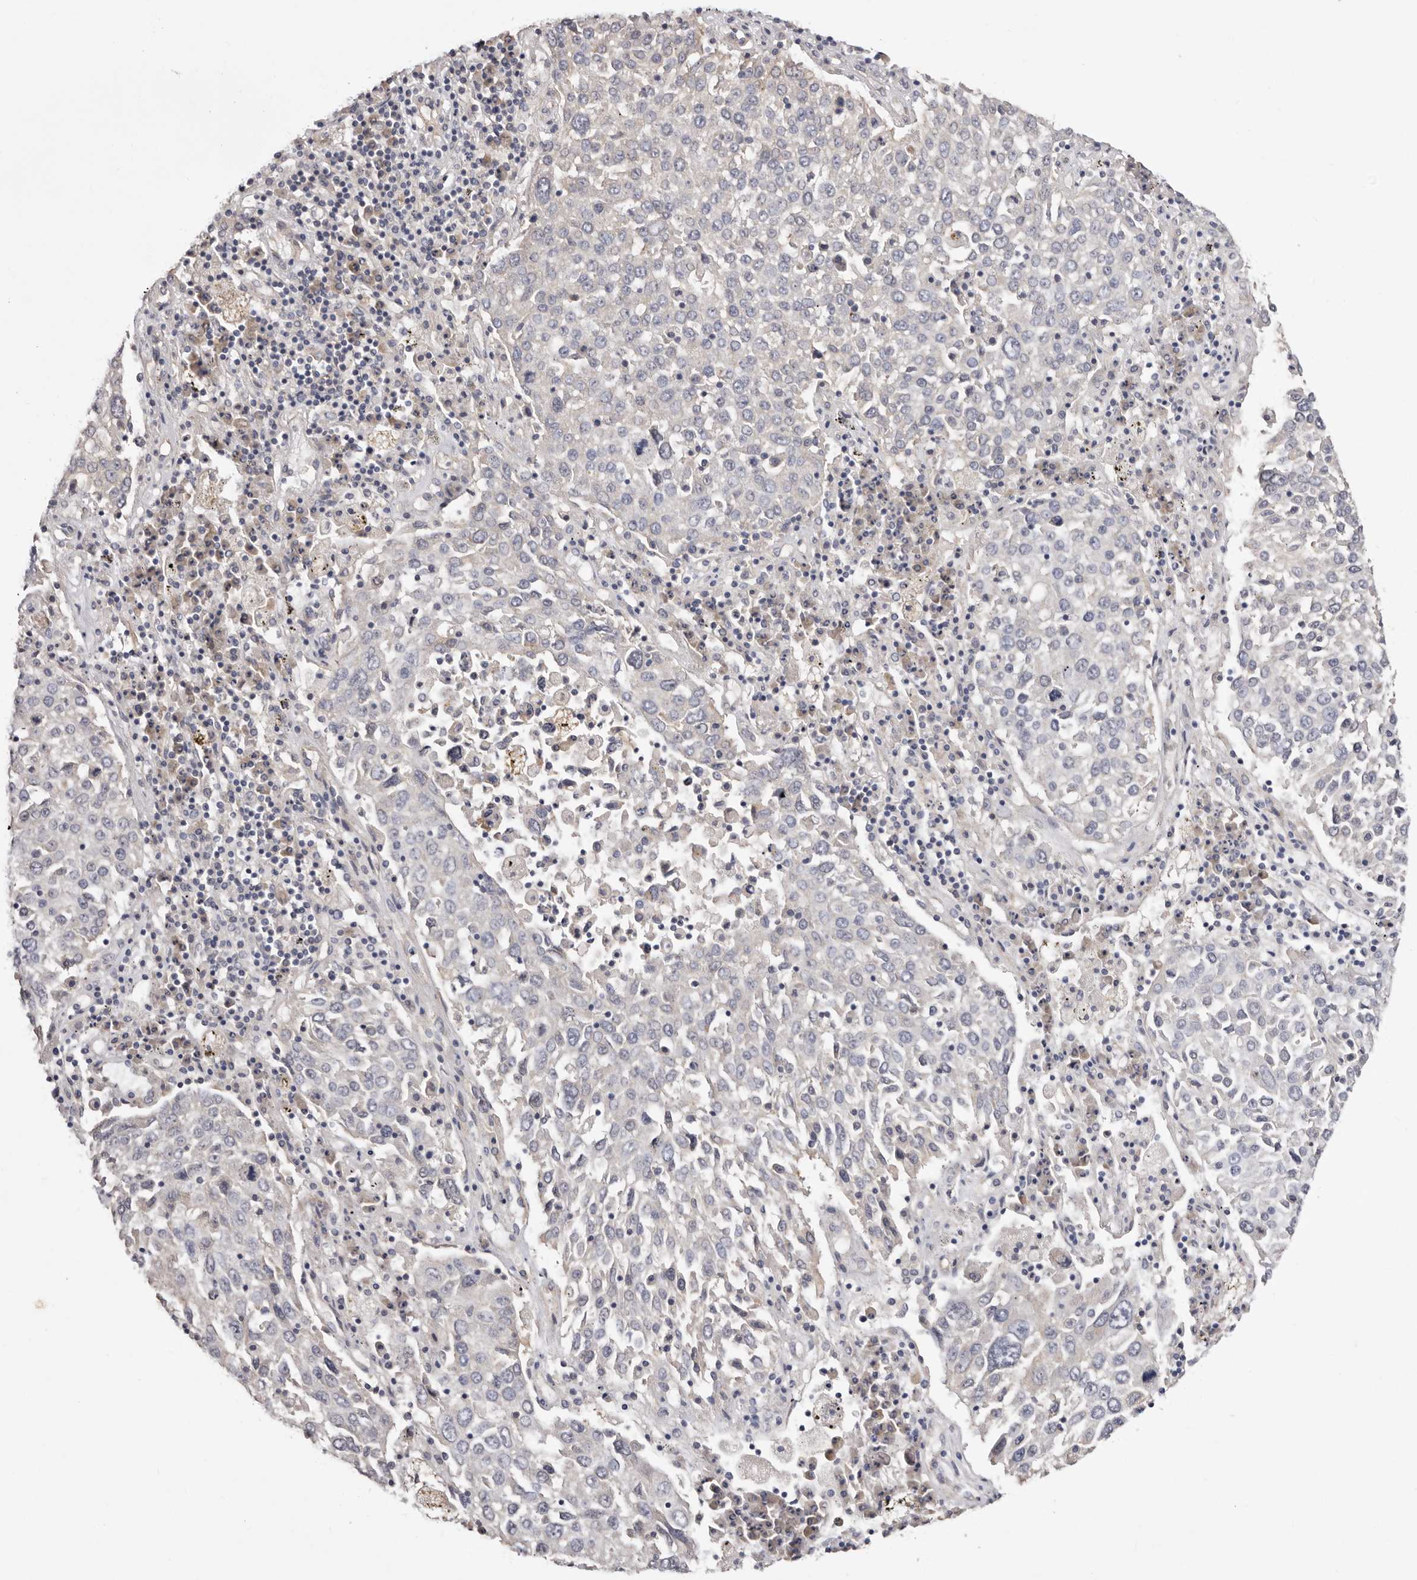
{"staining": {"intensity": "negative", "quantity": "none", "location": "none"}, "tissue": "lung cancer", "cell_type": "Tumor cells", "image_type": "cancer", "snomed": [{"axis": "morphology", "description": "Squamous cell carcinoma, NOS"}, {"axis": "topography", "description": "Lung"}], "caption": "This is an immunohistochemistry (IHC) image of human squamous cell carcinoma (lung). There is no staining in tumor cells.", "gene": "FAM167B", "patient": {"sex": "male", "age": 65}}